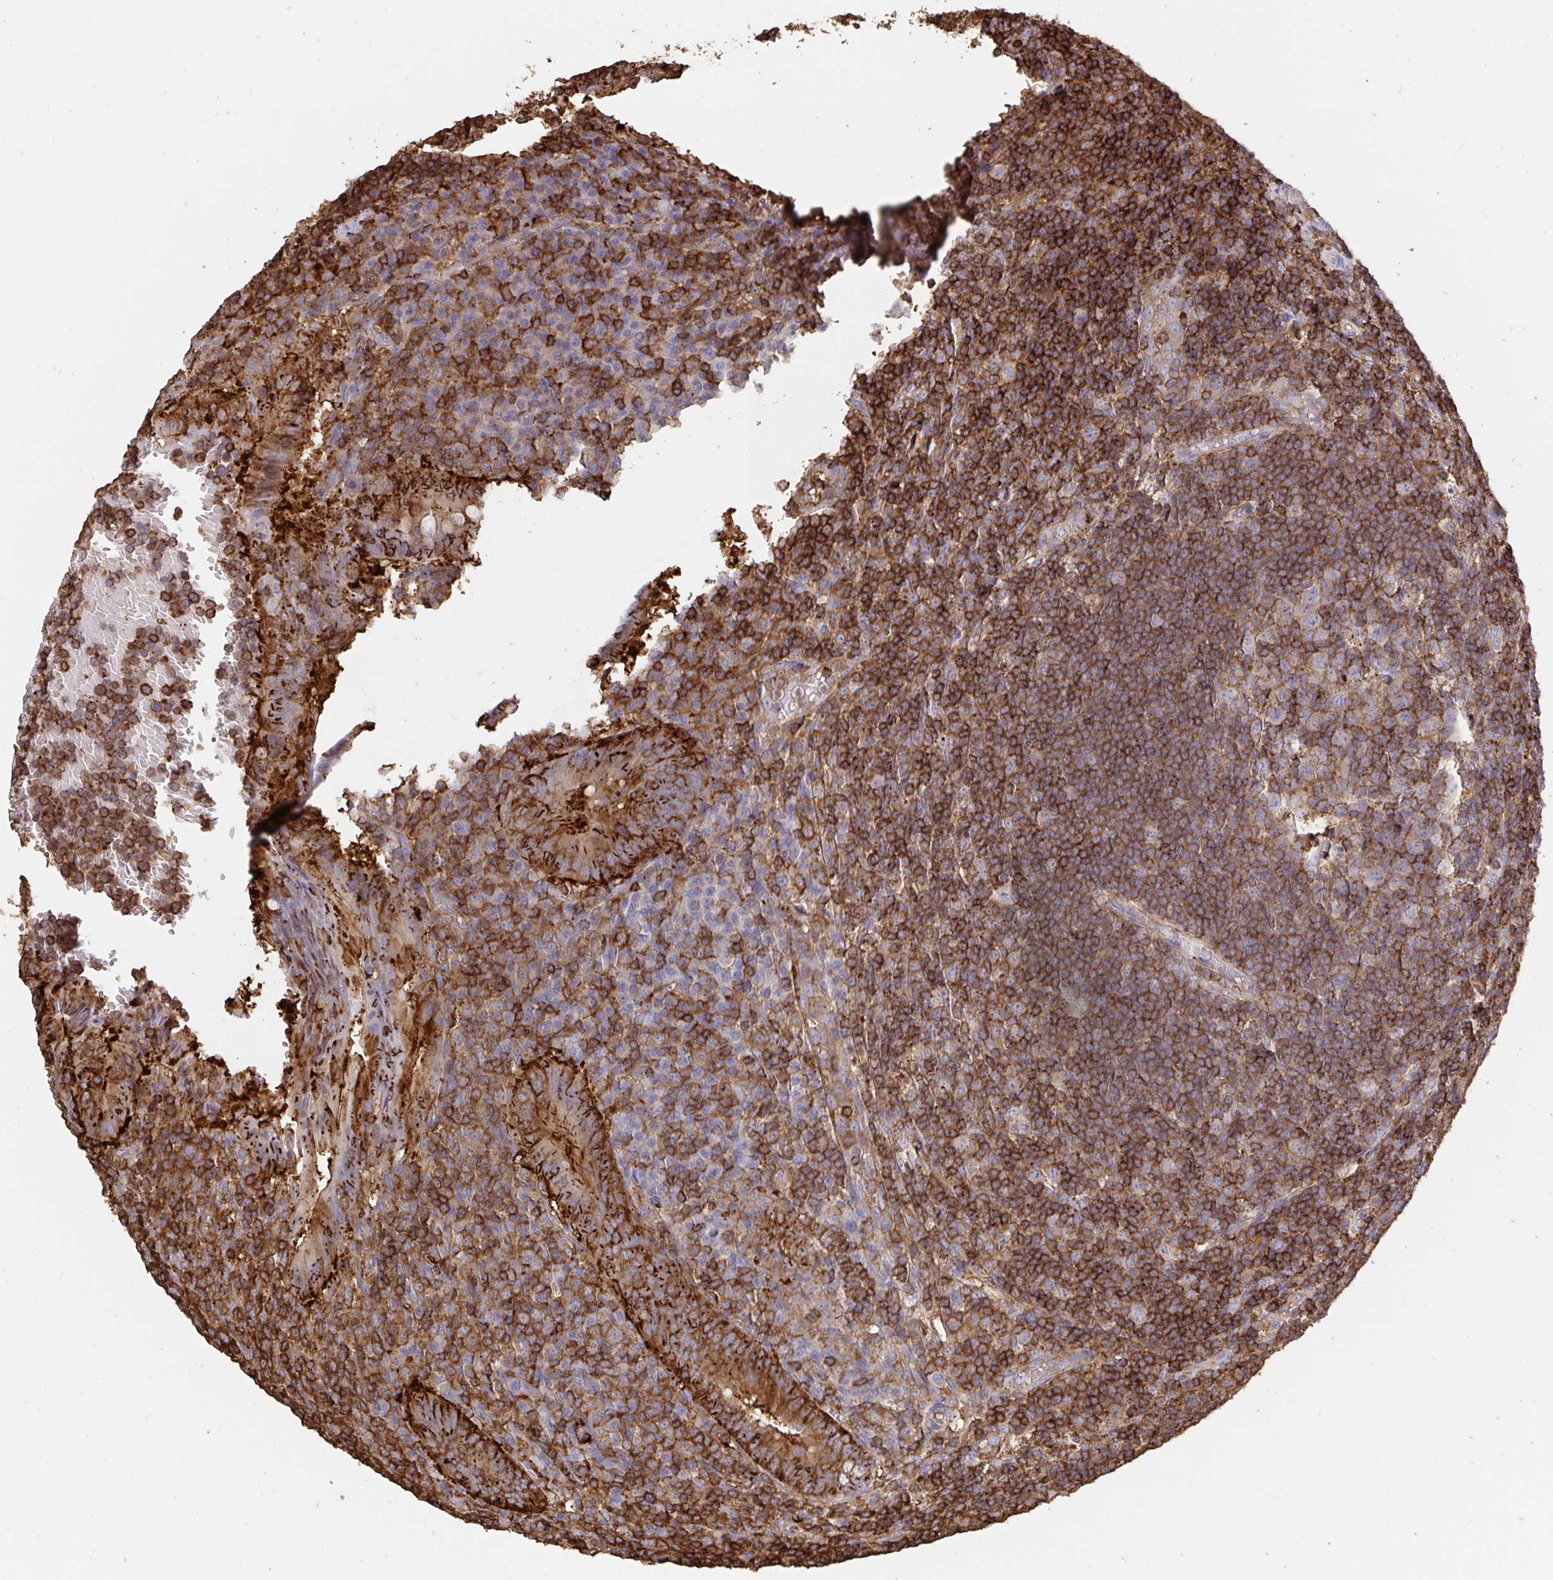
{"staining": {"intensity": "strong", "quantity": ">75%", "location": "cytoplasmic/membranous"}, "tissue": "appendix", "cell_type": "Glandular cells", "image_type": "normal", "snomed": [{"axis": "morphology", "description": "Normal tissue, NOS"}, {"axis": "topography", "description": "Appendix"}], "caption": "This image displays immunohistochemistry staining of unremarkable human appendix, with high strong cytoplasmic/membranous positivity in approximately >75% of glandular cells.", "gene": "CFL1", "patient": {"sex": "male", "age": 18}}